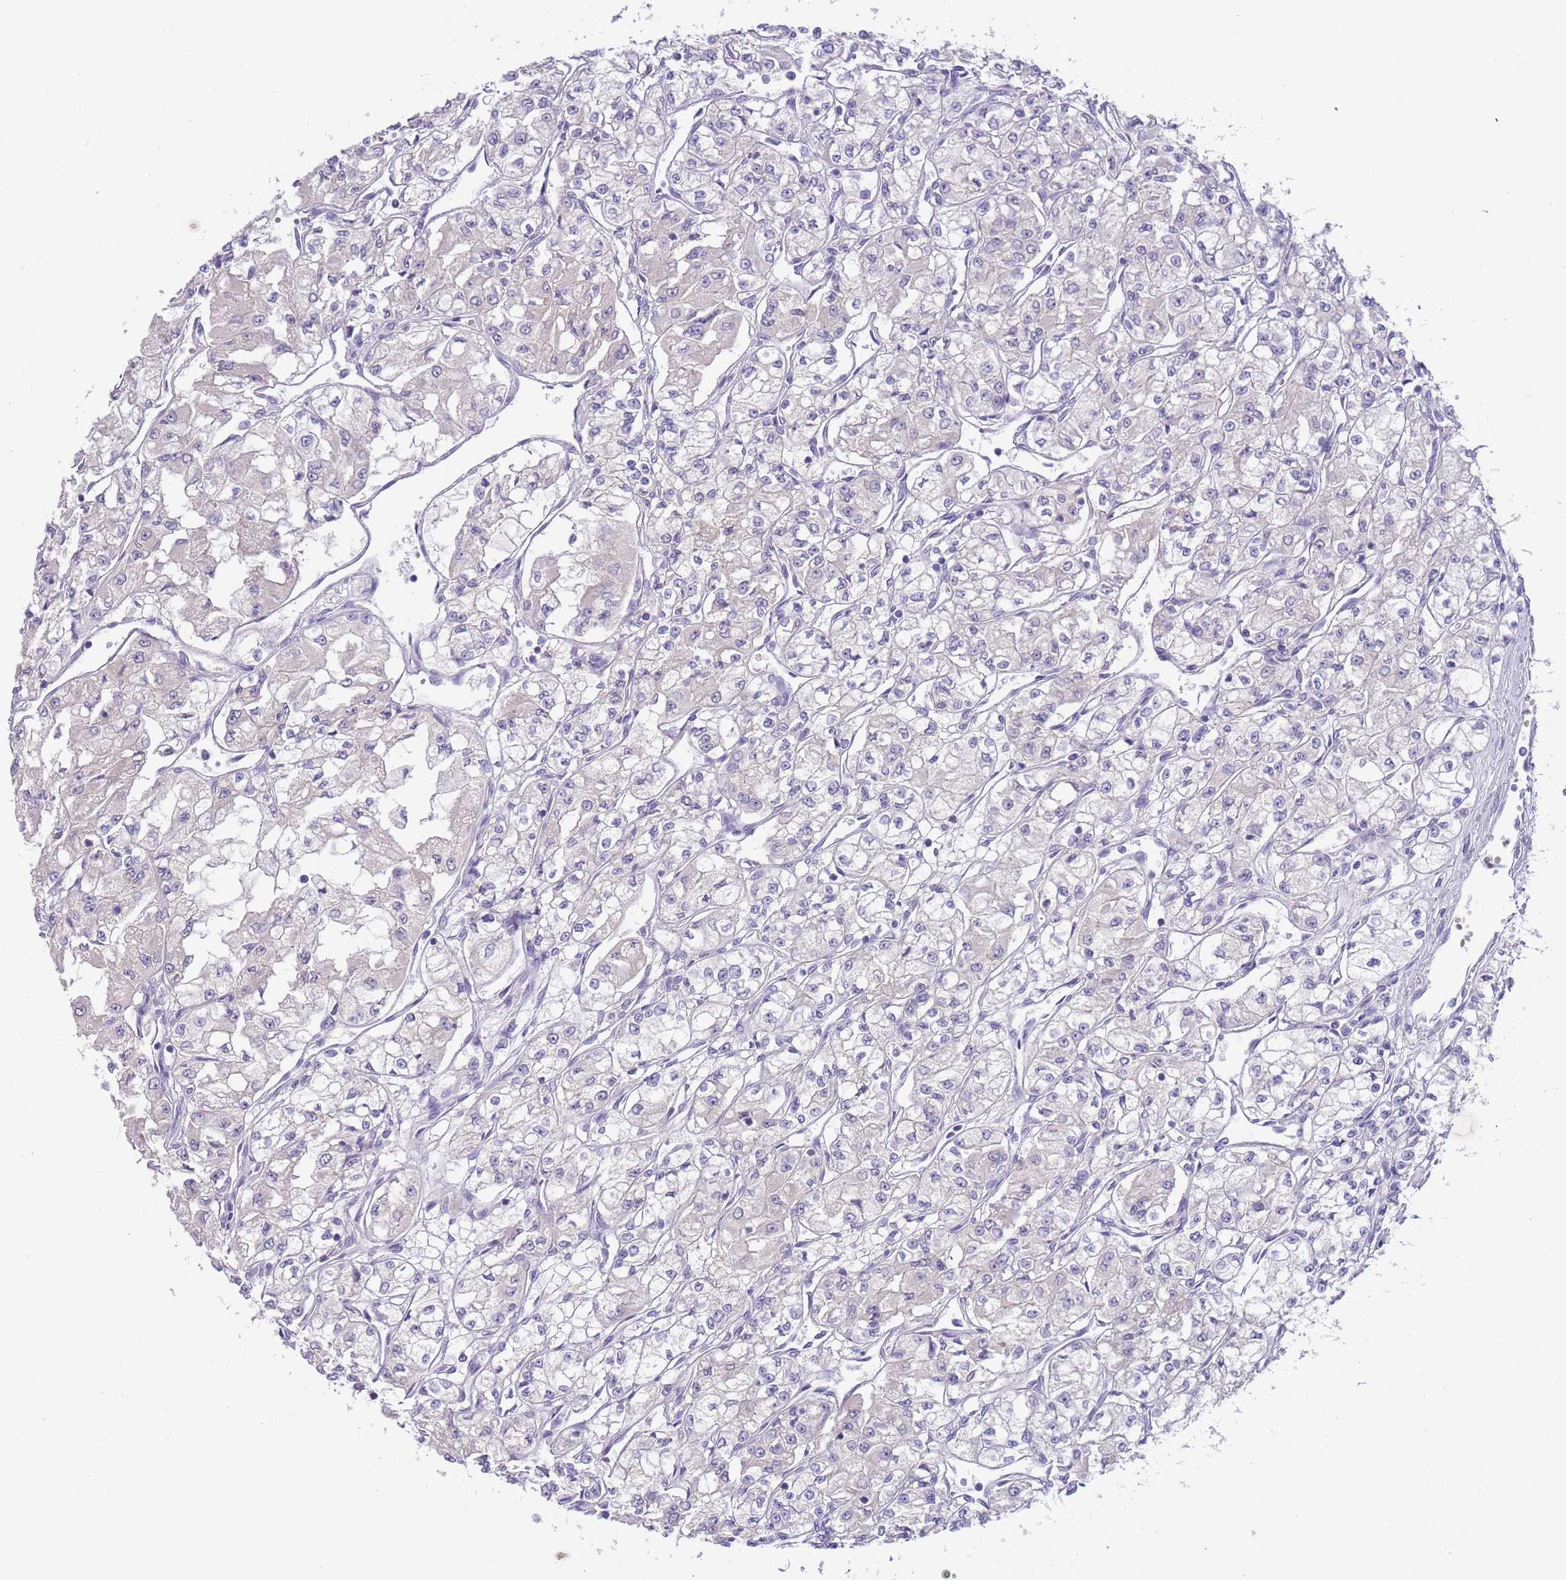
{"staining": {"intensity": "negative", "quantity": "none", "location": "none"}, "tissue": "renal cancer", "cell_type": "Tumor cells", "image_type": "cancer", "snomed": [{"axis": "morphology", "description": "Adenocarcinoma, NOS"}, {"axis": "topography", "description": "Kidney"}], "caption": "The photomicrograph demonstrates no staining of tumor cells in renal cancer.", "gene": "CFAP73", "patient": {"sex": "male", "age": 59}}